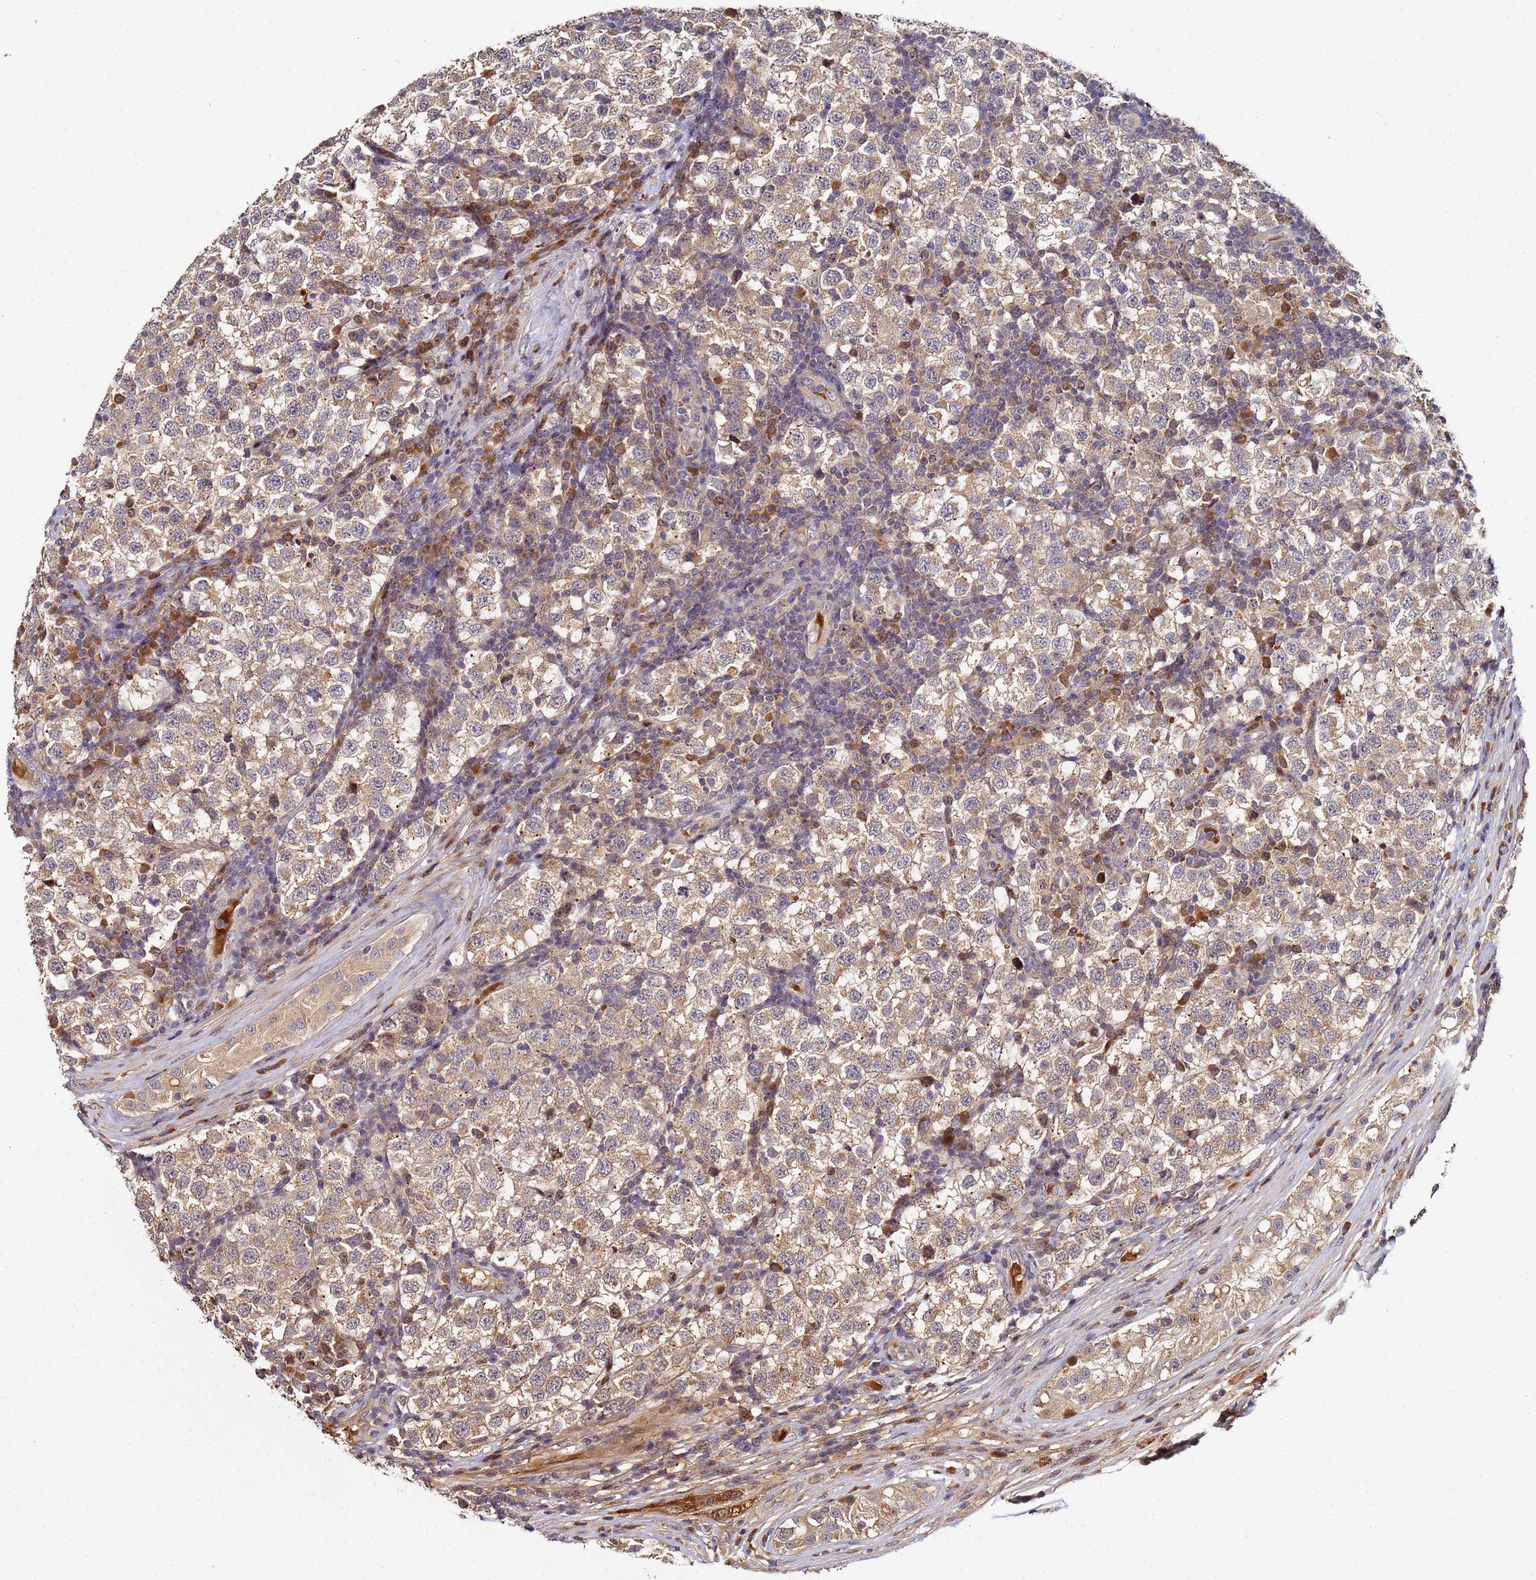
{"staining": {"intensity": "weak", "quantity": ">75%", "location": "cytoplasmic/membranous"}, "tissue": "testis cancer", "cell_type": "Tumor cells", "image_type": "cancer", "snomed": [{"axis": "morphology", "description": "Seminoma, NOS"}, {"axis": "topography", "description": "Testis"}], "caption": "About >75% of tumor cells in human testis cancer (seminoma) display weak cytoplasmic/membranous protein positivity as visualized by brown immunohistochemical staining.", "gene": "OSER1", "patient": {"sex": "male", "age": 34}}